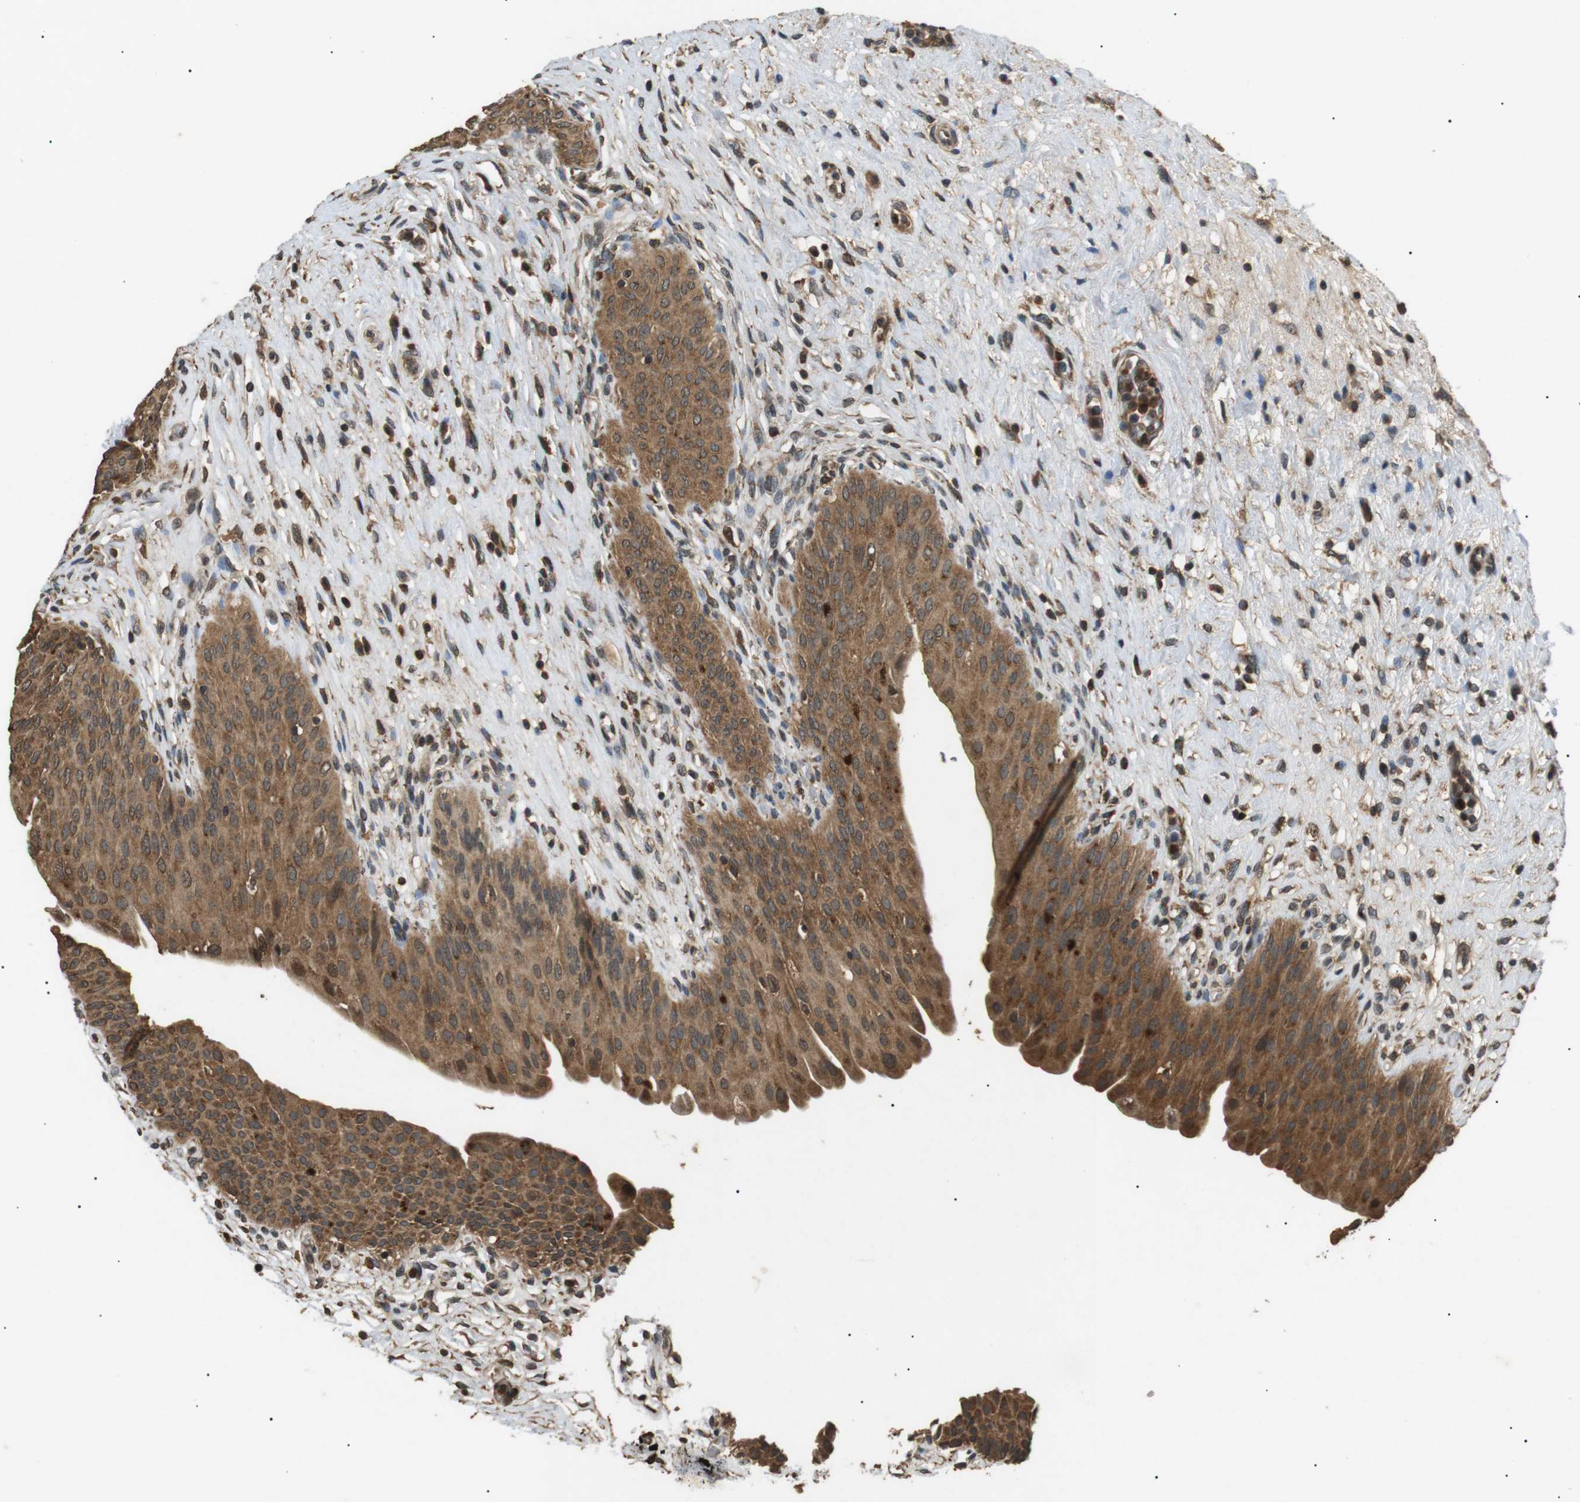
{"staining": {"intensity": "moderate", "quantity": ">75%", "location": "cytoplasmic/membranous"}, "tissue": "urinary bladder", "cell_type": "Urothelial cells", "image_type": "normal", "snomed": [{"axis": "morphology", "description": "Normal tissue, NOS"}, {"axis": "topography", "description": "Urinary bladder"}], "caption": "IHC (DAB) staining of benign urinary bladder shows moderate cytoplasmic/membranous protein staining in about >75% of urothelial cells.", "gene": "TBC1D15", "patient": {"sex": "male", "age": 46}}